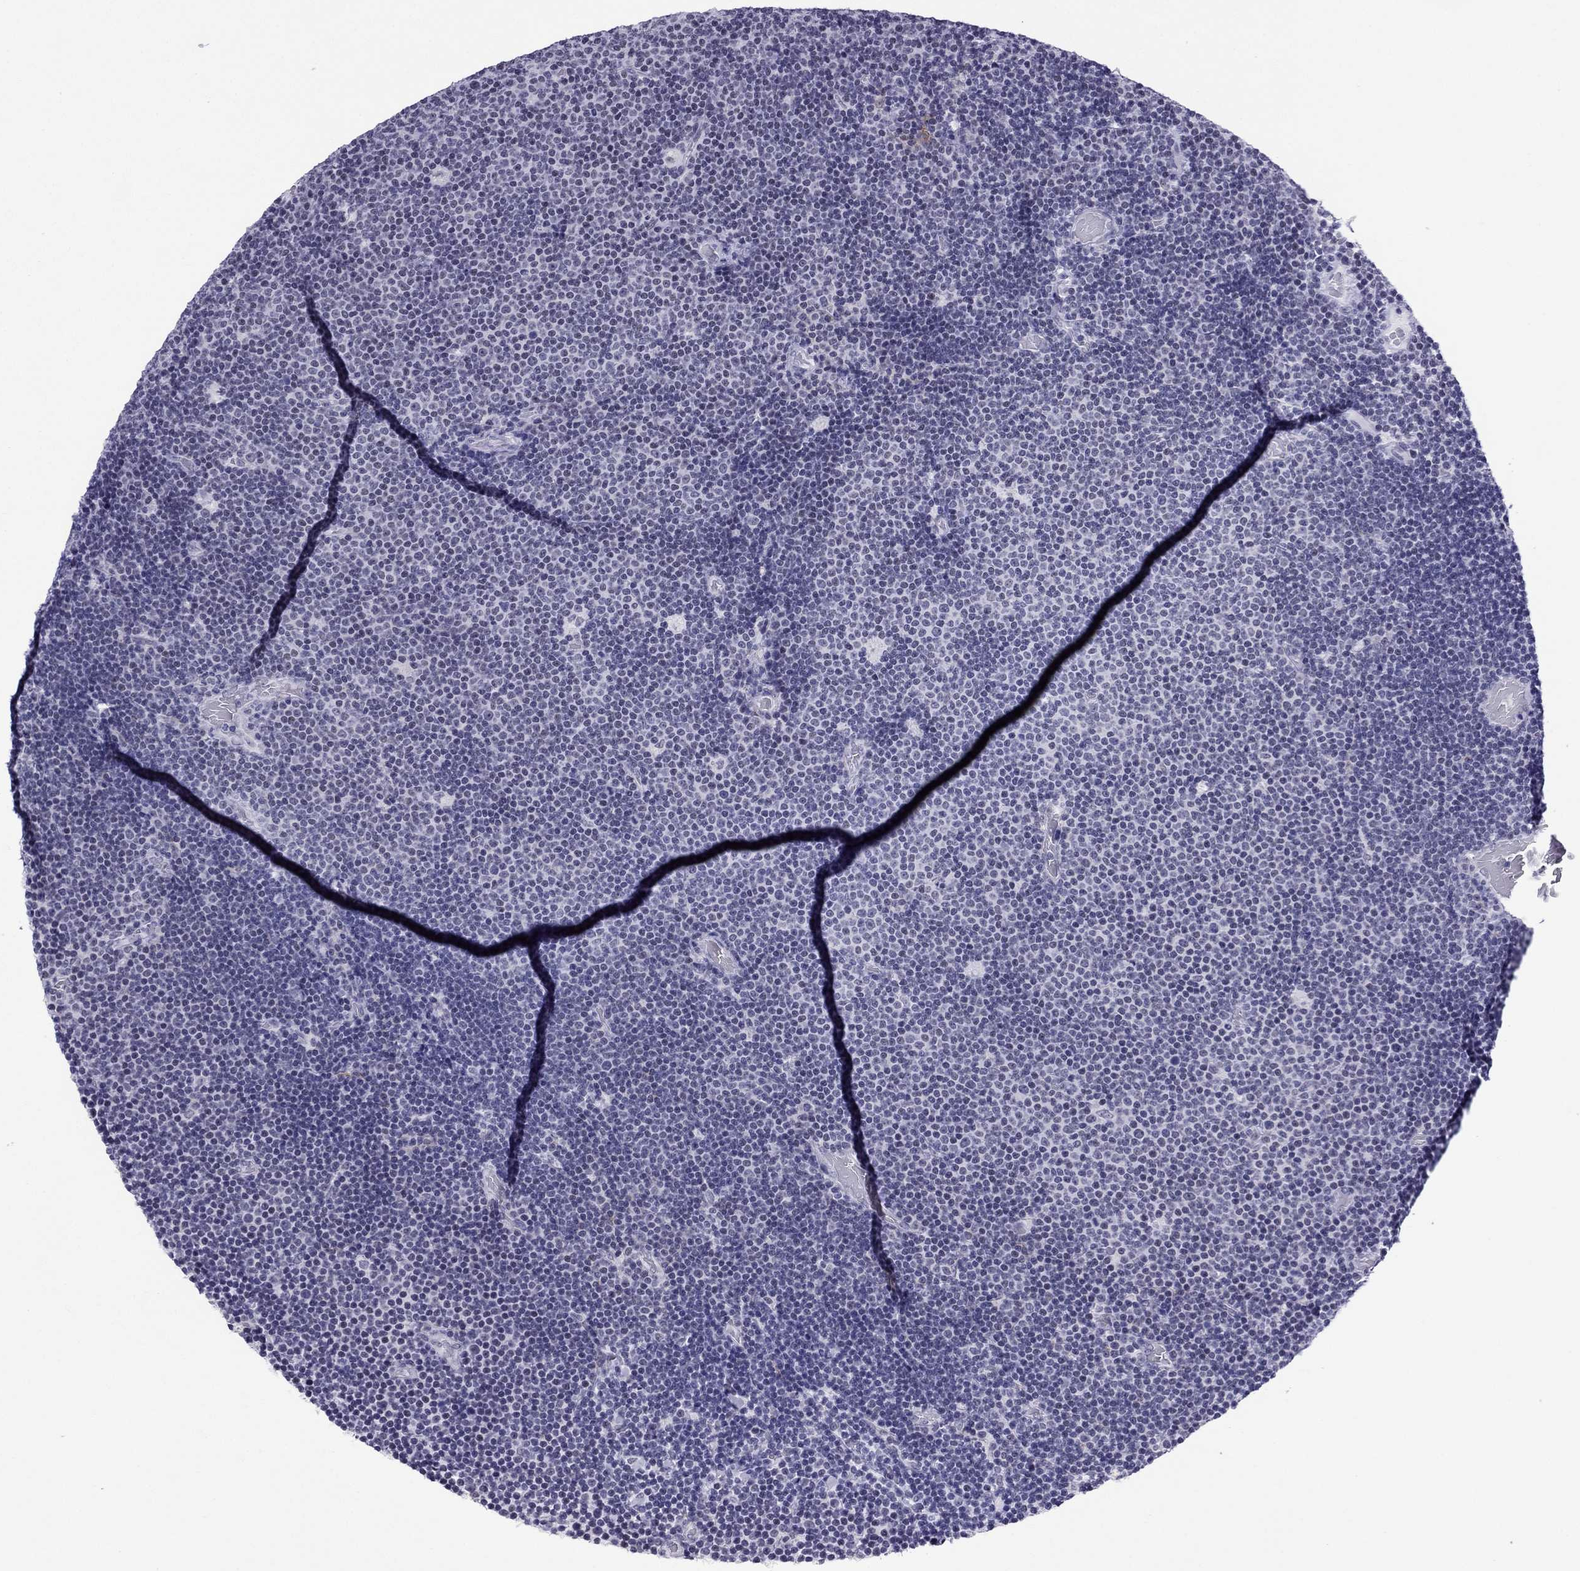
{"staining": {"intensity": "negative", "quantity": "none", "location": "none"}, "tissue": "lymphoma", "cell_type": "Tumor cells", "image_type": "cancer", "snomed": [{"axis": "morphology", "description": "Malignant lymphoma, non-Hodgkin's type, Low grade"}, {"axis": "topography", "description": "Brain"}], "caption": "Immunohistochemistry (IHC) of human lymphoma reveals no expression in tumor cells. (Stains: DAB IHC with hematoxylin counter stain, Microscopy: brightfield microscopy at high magnification).", "gene": "ZNF646", "patient": {"sex": "female", "age": 66}}